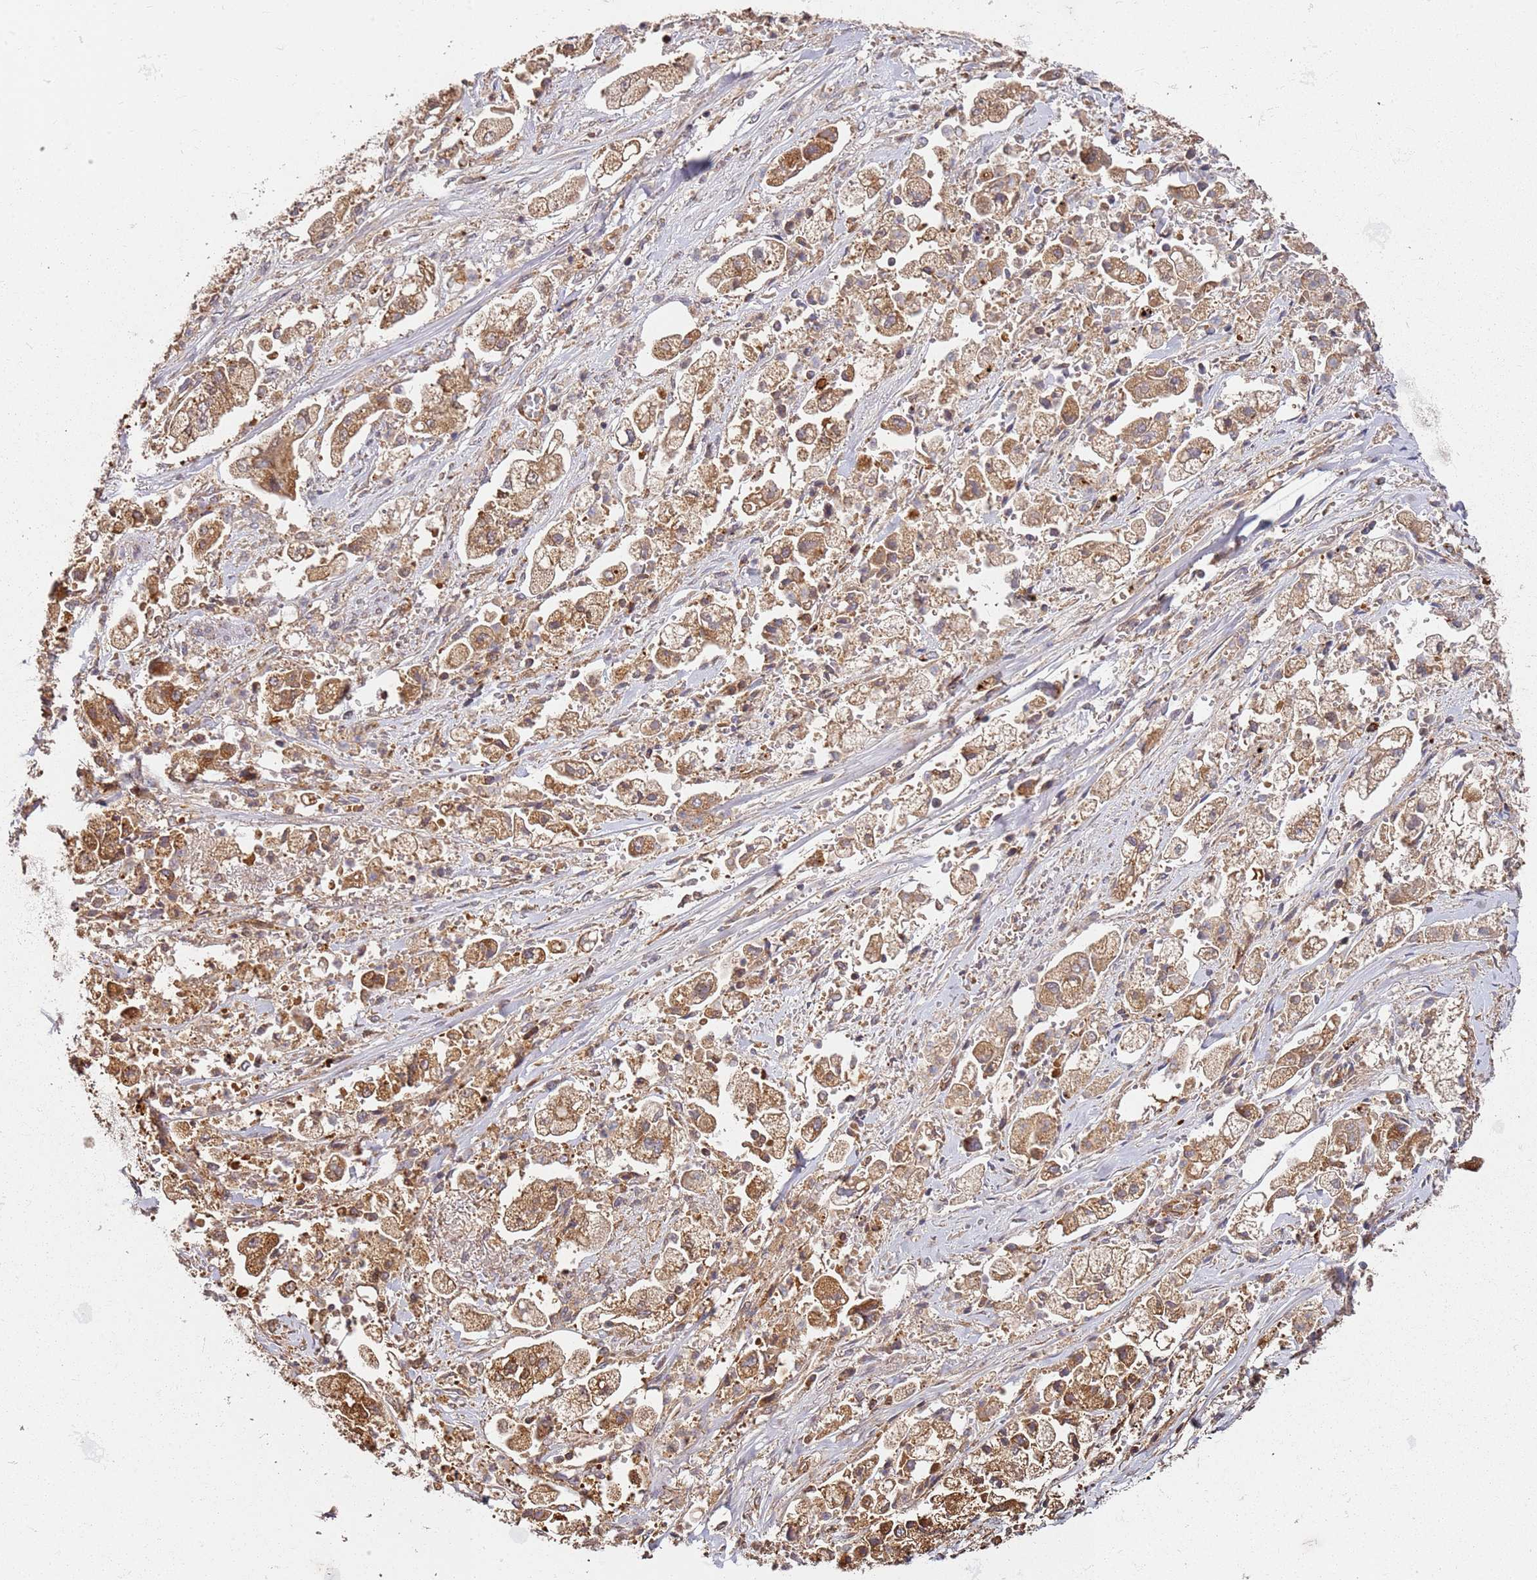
{"staining": {"intensity": "moderate", "quantity": ">75%", "location": "cytoplasmic/membranous"}, "tissue": "stomach cancer", "cell_type": "Tumor cells", "image_type": "cancer", "snomed": [{"axis": "morphology", "description": "Adenocarcinoma, NOS"}, {"axis": "topography", "description": "Stomach"}], "caption": "Immunohistochemistry (IHC) of human stomach adenocarcinoma shows medium levels of moderate cytoplasmic/membranous expression in approximately >75% of tumor cells. Nuclei are stained in blue.", "gene": "SCGB2B2", "patient": {"sex": "male", "age": 62}}